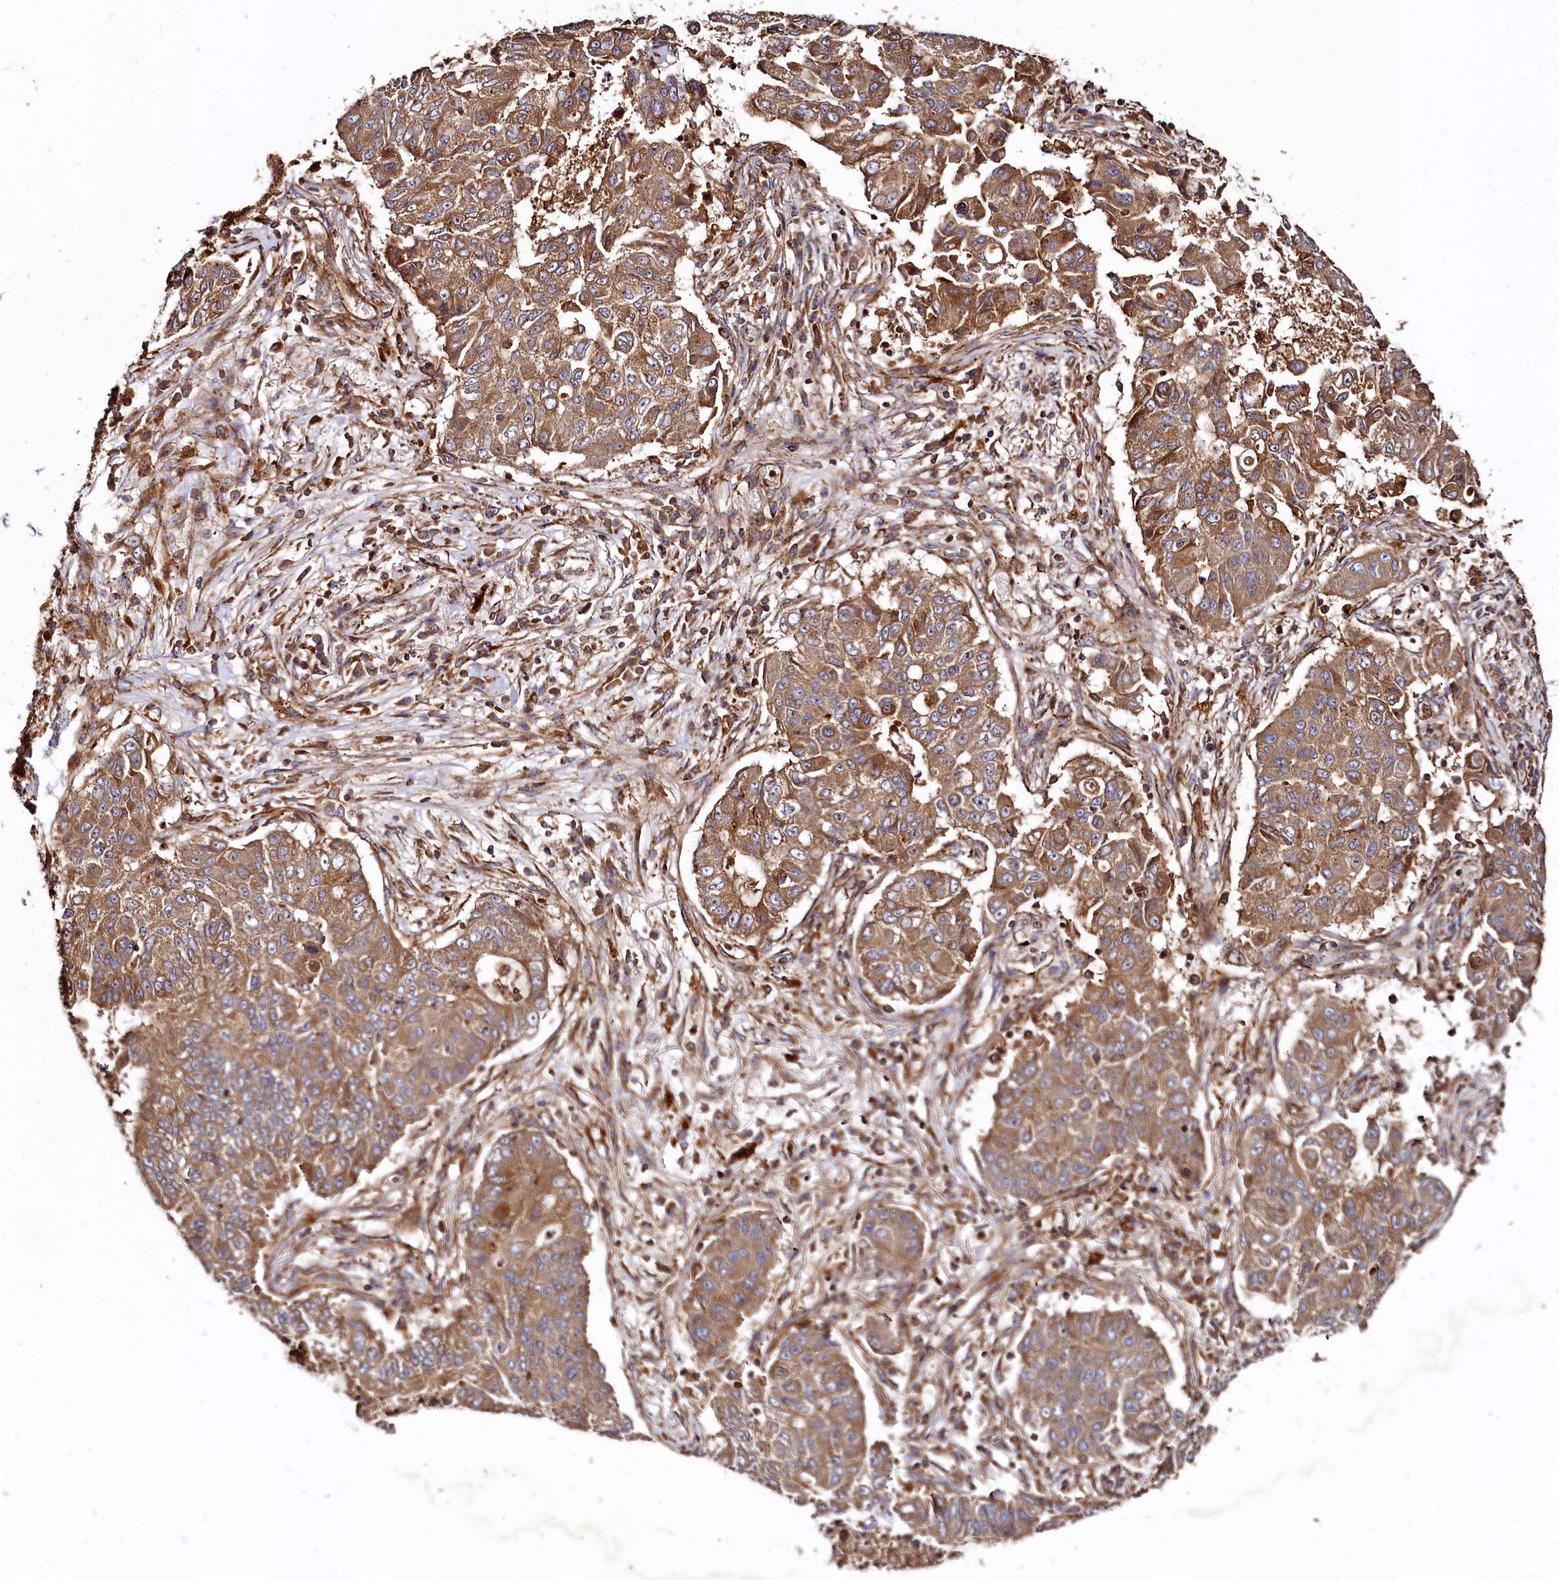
{"staining": {"intensity": "moderate", "quantity": ">75%", "location": "cytoplasmic/membranous"}, "tissue": "lung cancer", "cell_type": "Tumor cells", "image_type": "cancer", "snomed": [{"axis": "morphology", "description": "Squamous cell carcinoma, NOS"}, {"axis": "topography", "description": "Lung"}], "caption": "Immunohistochemical staining of human lung squamous cell carcinoma shows medium levels of moderate cytoplasmic/membranous expression in approximately >75% of tumor cells.", "gene": "WDR73", "patient": {"sex": "male", "age": 74}}